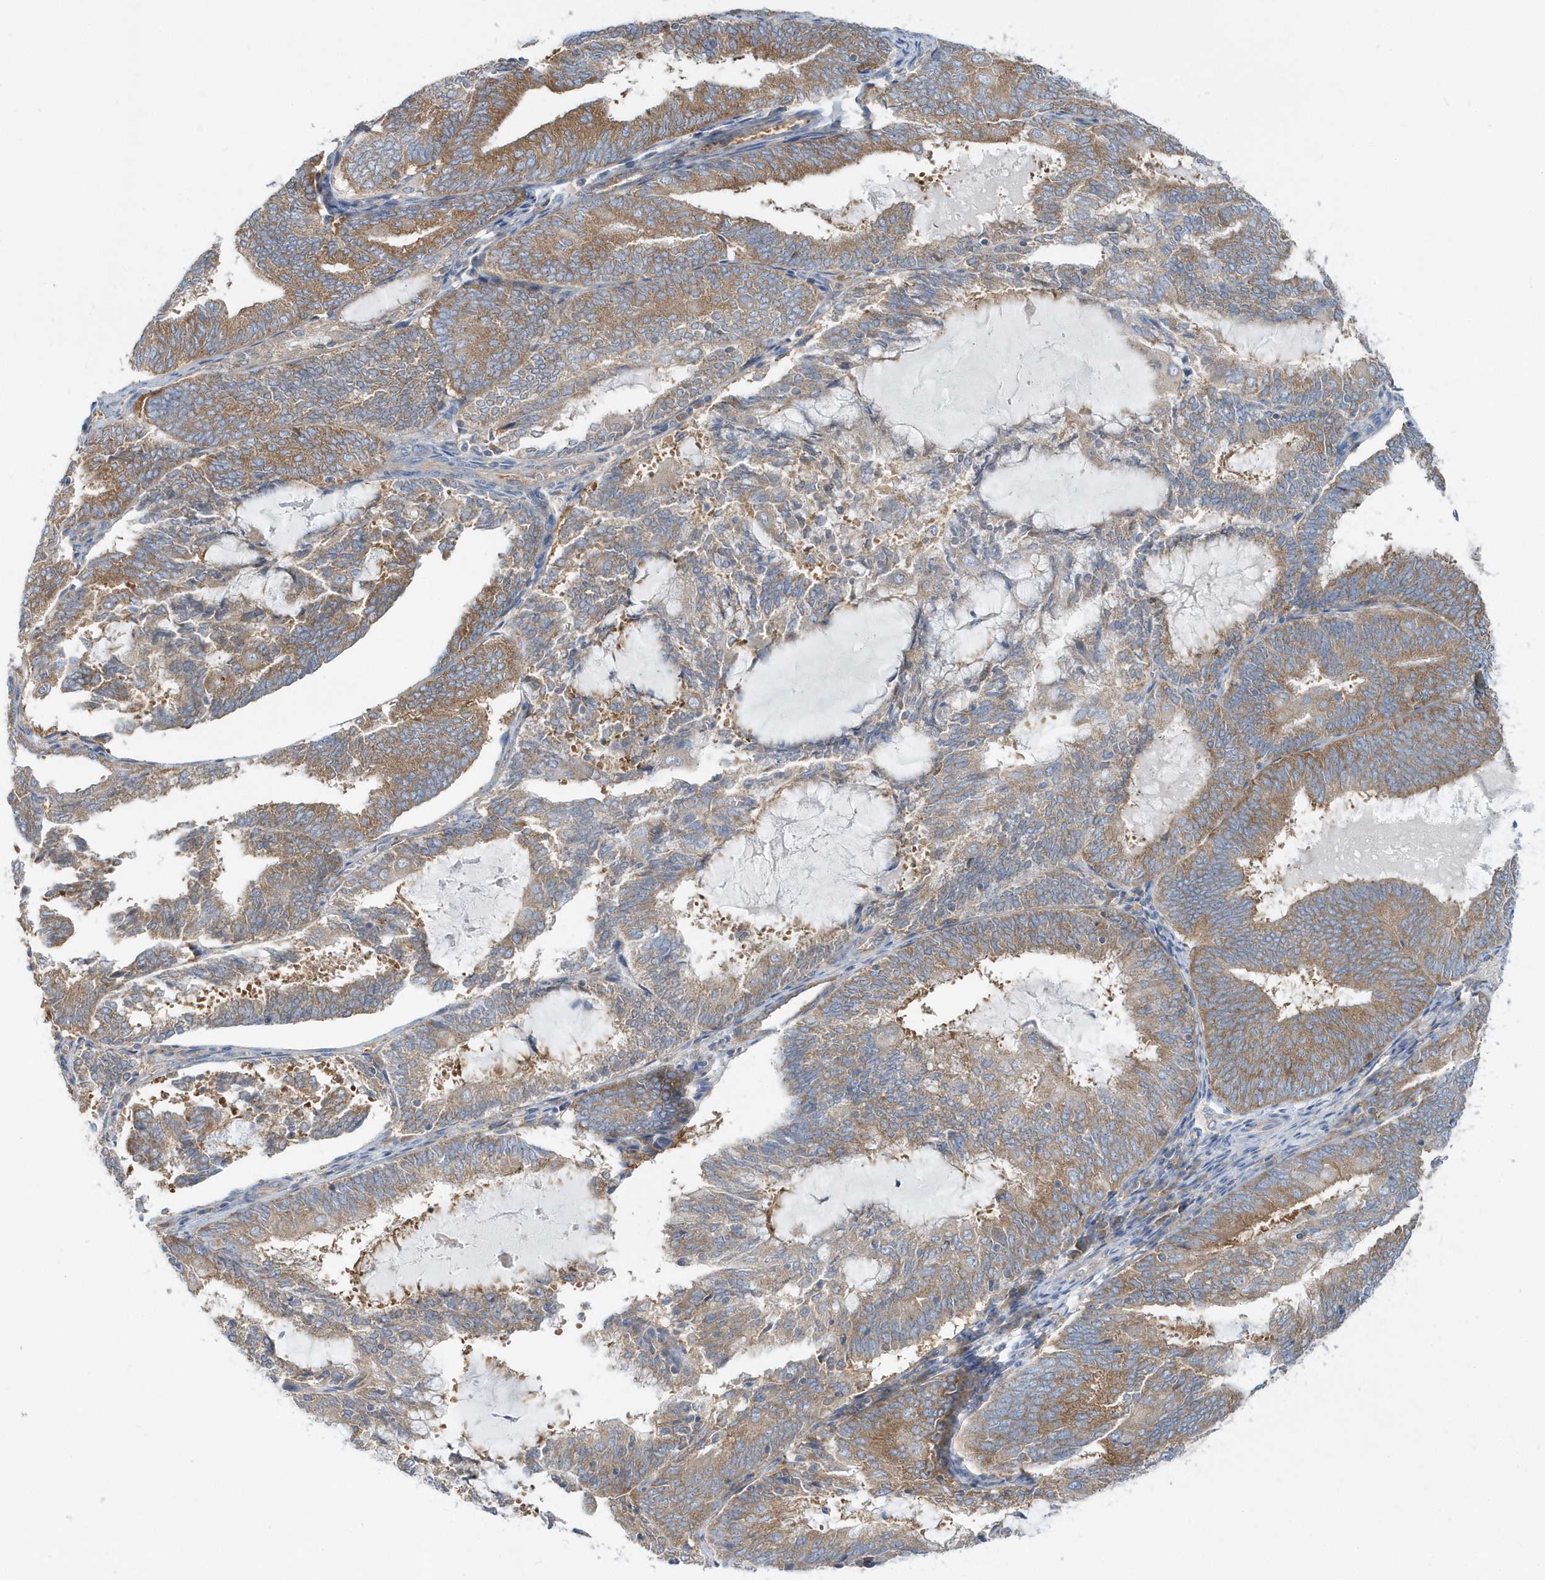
{"staining": {"intensity": "moderate", "quantity": ">75%", "location": "cytoplasmic/membranous"}, "tissue": "endometrial cancer", "cell_type": "Tumor cells", "image_type": "cancer", "snomed": [{"axis": "morphology", "description": "Adenocarcinoma, NOS"}, {"axis": "topography", "description": "Endometrium"}], "caption": "Immunohistochemical staining of human endometrial cancer (adenocarcinoma) exhibits medium levels of moderate cytoplasmic/membranous protein positivity in approximately >75% of tumor cells.", "gene": "EIF3C", "patient": {"sex": "female", "age": 81}}